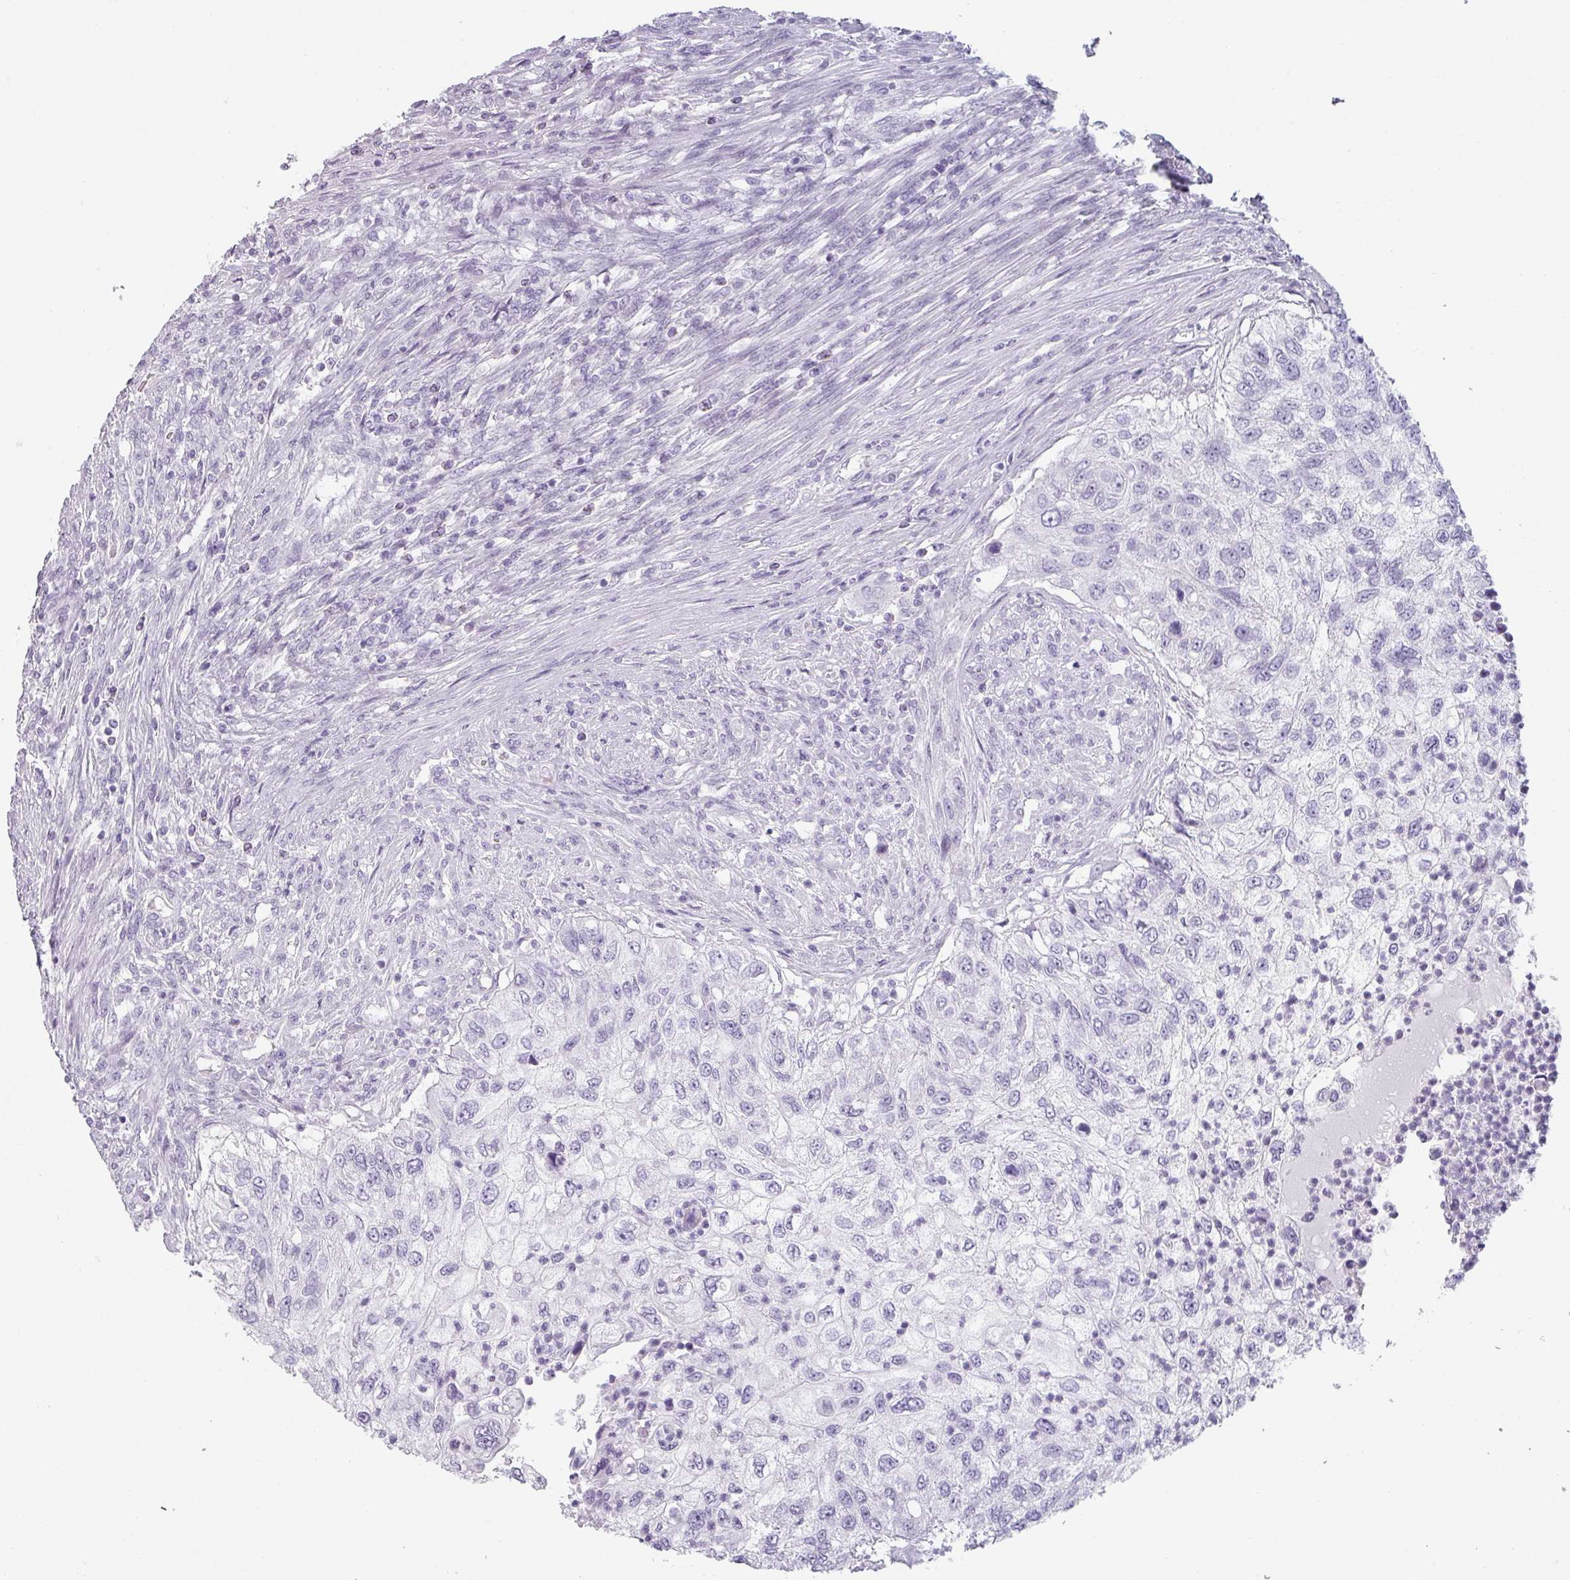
{"staining": {"intensity": "negative", "quantity": "none", "location": "none"}, "tissue": "urothelial cancer", "cell_type": "Tumor cells", "image_type": "cancer", "snomed": [{"axis": "morphology", "description": "Urothelial carcinoma, High grade"}, {"axis": "topography", "description": "Urinary bladder"}], "caption": "The image reveals no significant expression in tumor cells of urothelial cancer. The staining was performed using DAB (3,3'-diaminobenzidine) to visualize the protein expression in brown, while the nuclei were stained in blue with hematoxylin (Magnification: 20x).", "gene": "SFTPA1", "patient": {"sex": "female", "age": 60}}